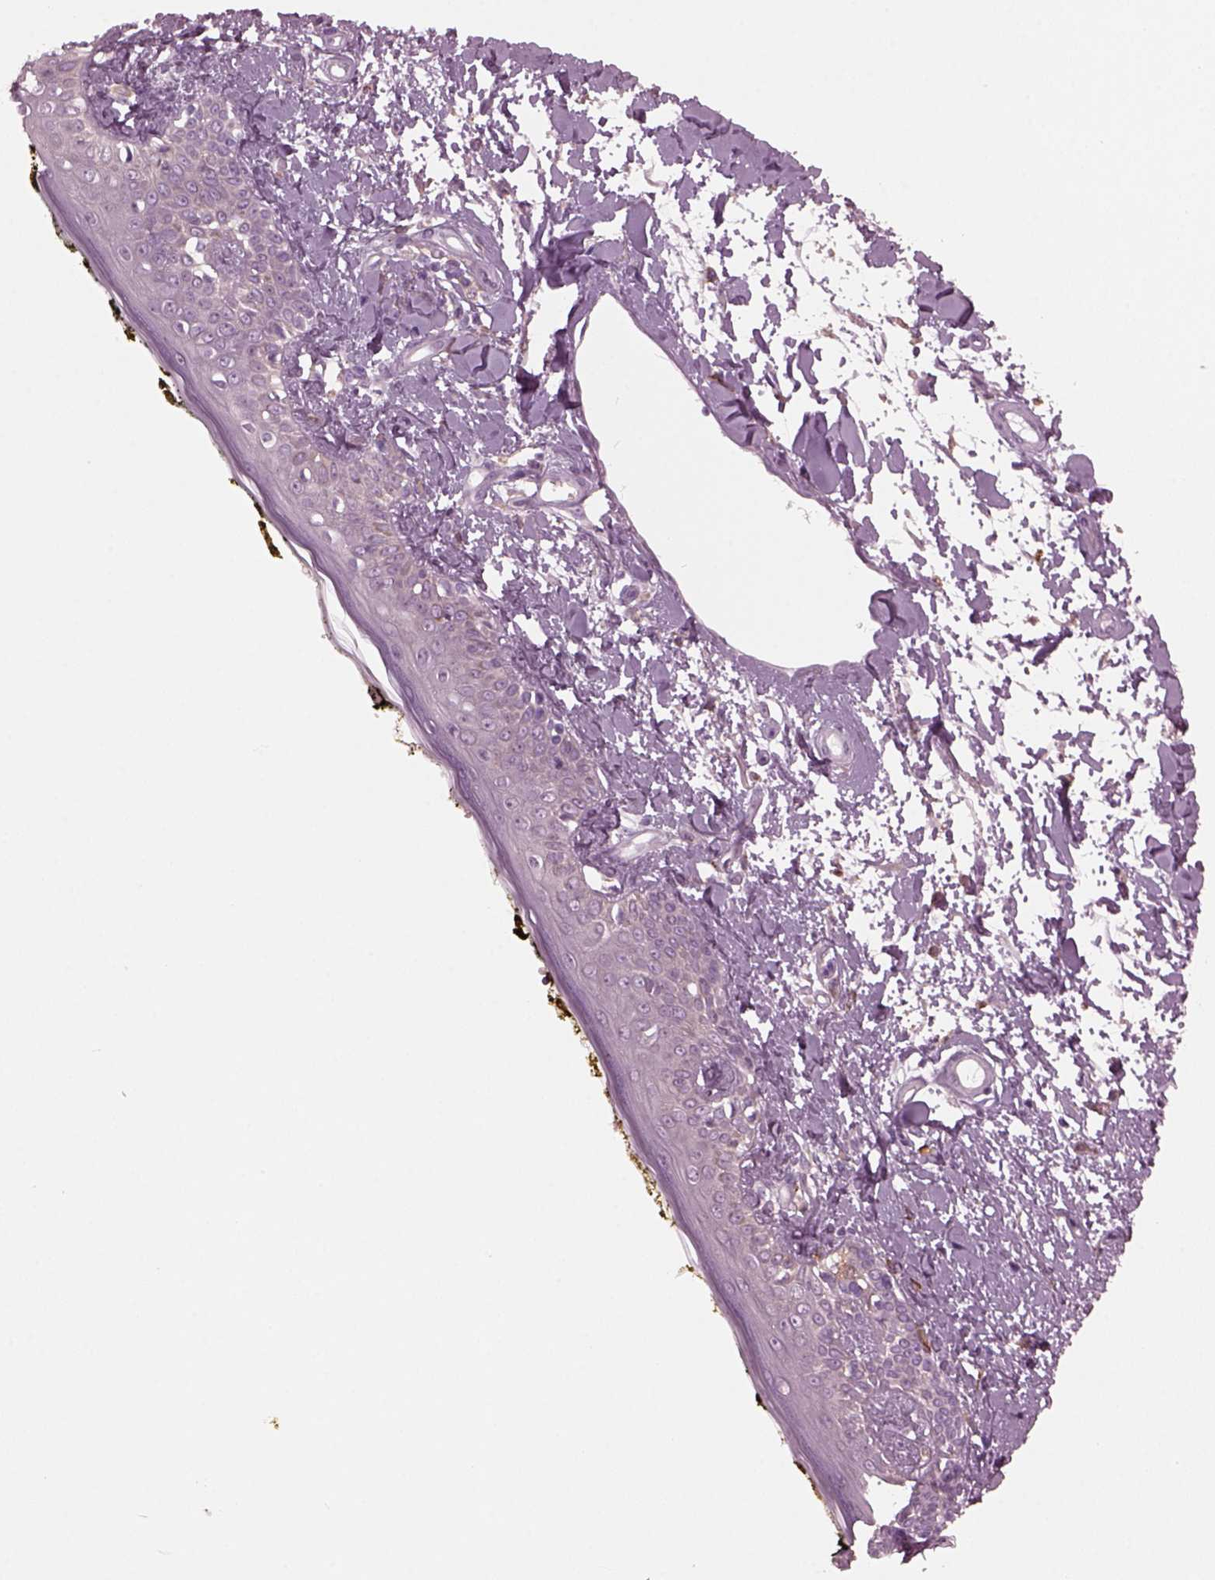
{"staining": {"intensity": "negative", "quantity": "none", "location": "none"}, "tissue": "skin", "cell_type": "Fibroblasts", "image_type": "normal", "snomed": [{"axis": "morphology", "description": "Normal tissue, NOS"}, {"axis": "topography", "description": "Skin"}], "caption": "Fibroblasts show no significant staining in unremarkable skin.", "gene": "SHTN1", "patient": {"sex": "male", "age": 76}}